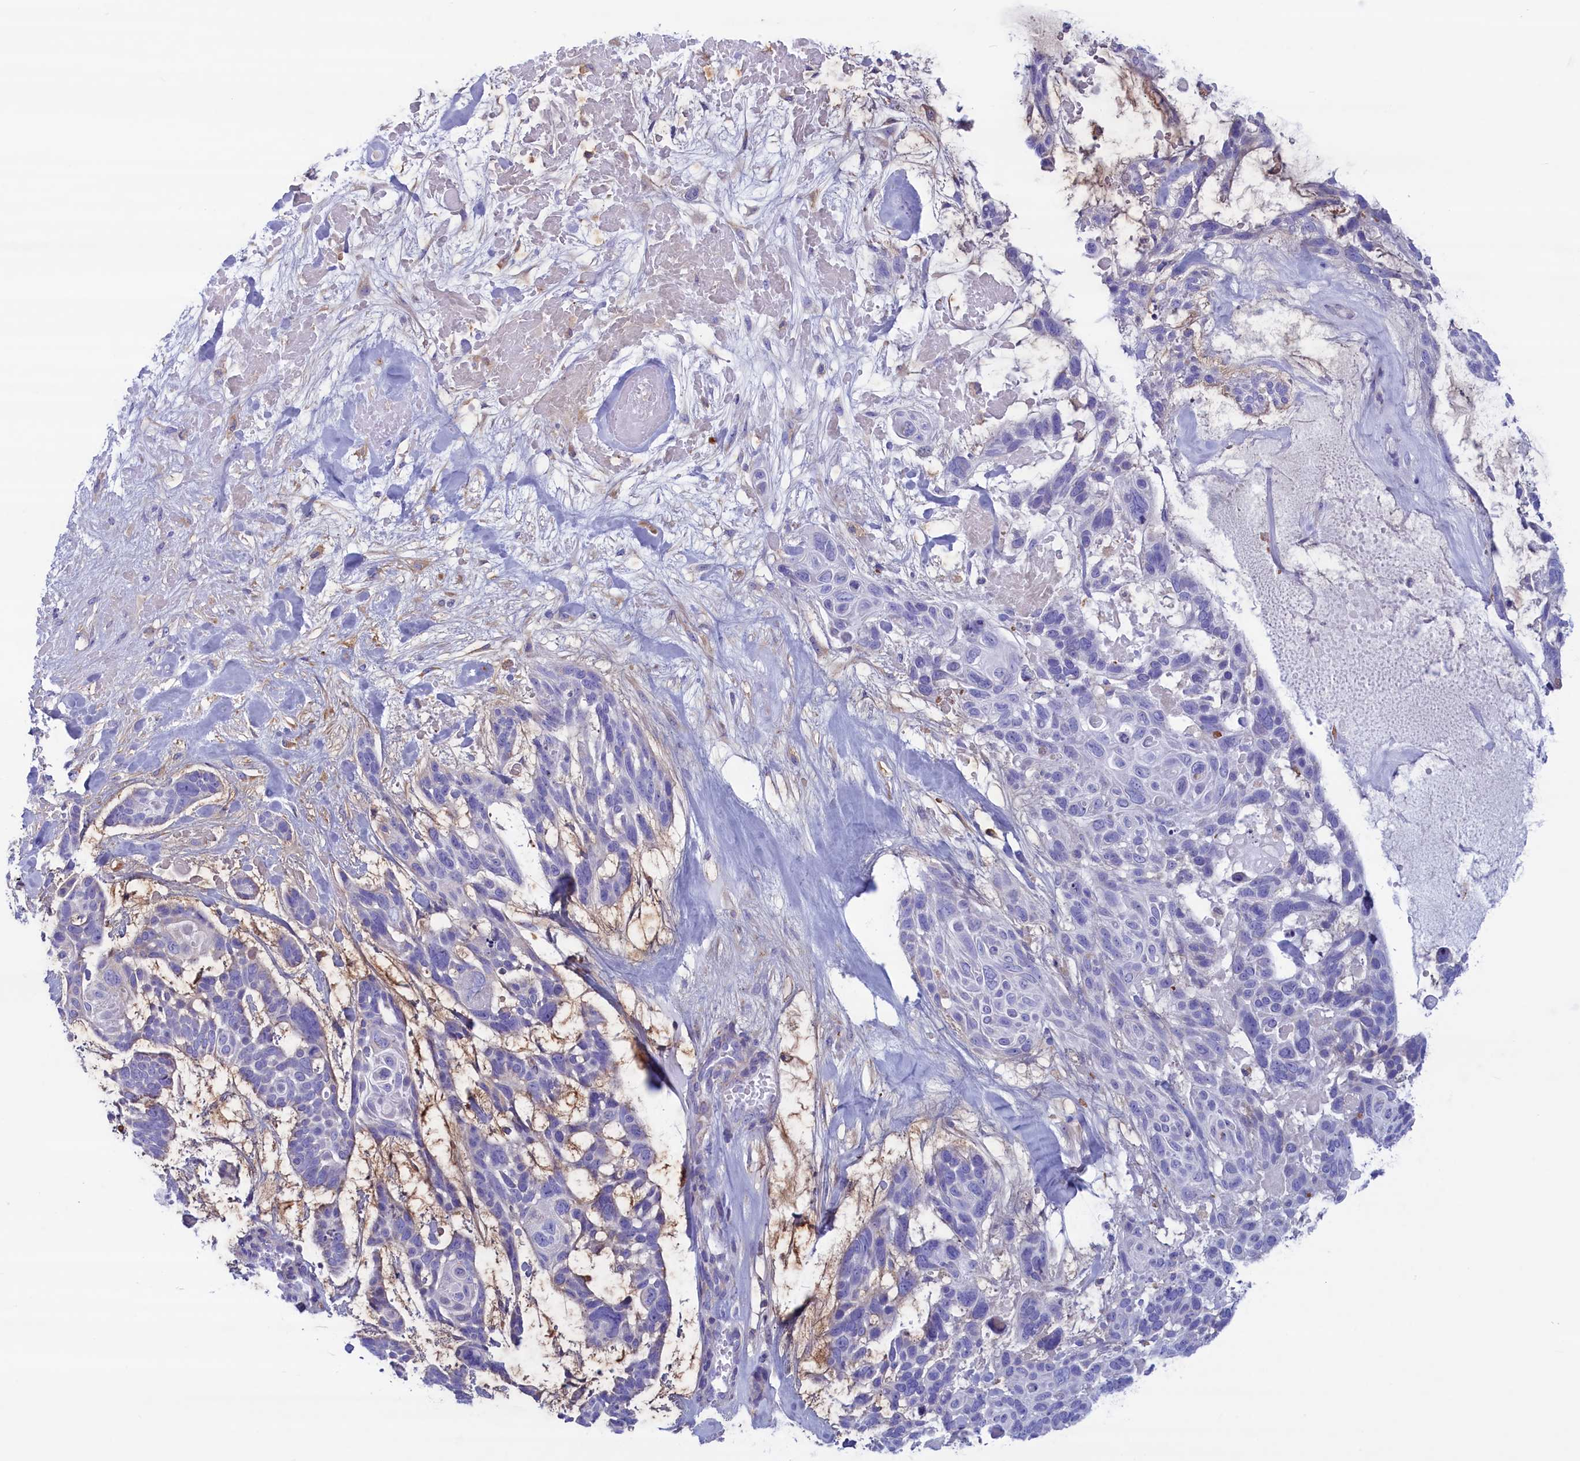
{"staining": {"intensity": "negative", "quantity": "none", "location": "none"}, "tissue": "skin cancer", "cell_type": "Tumor cells", "image_type": "cancer", "snomed": [{"axis": "morphology", "description": "Basal cell carcinoma"}, {"axis": "topography", "description": "Skin"}], "caption": "IHC image of neoplastic tissue: skin cancer (basal cell carcinoma) stained with DAB exhibits no significant protein staining in tumor cells.", "gene": "MPV17L2", "patient": {"sex": "male", "age": 88}}